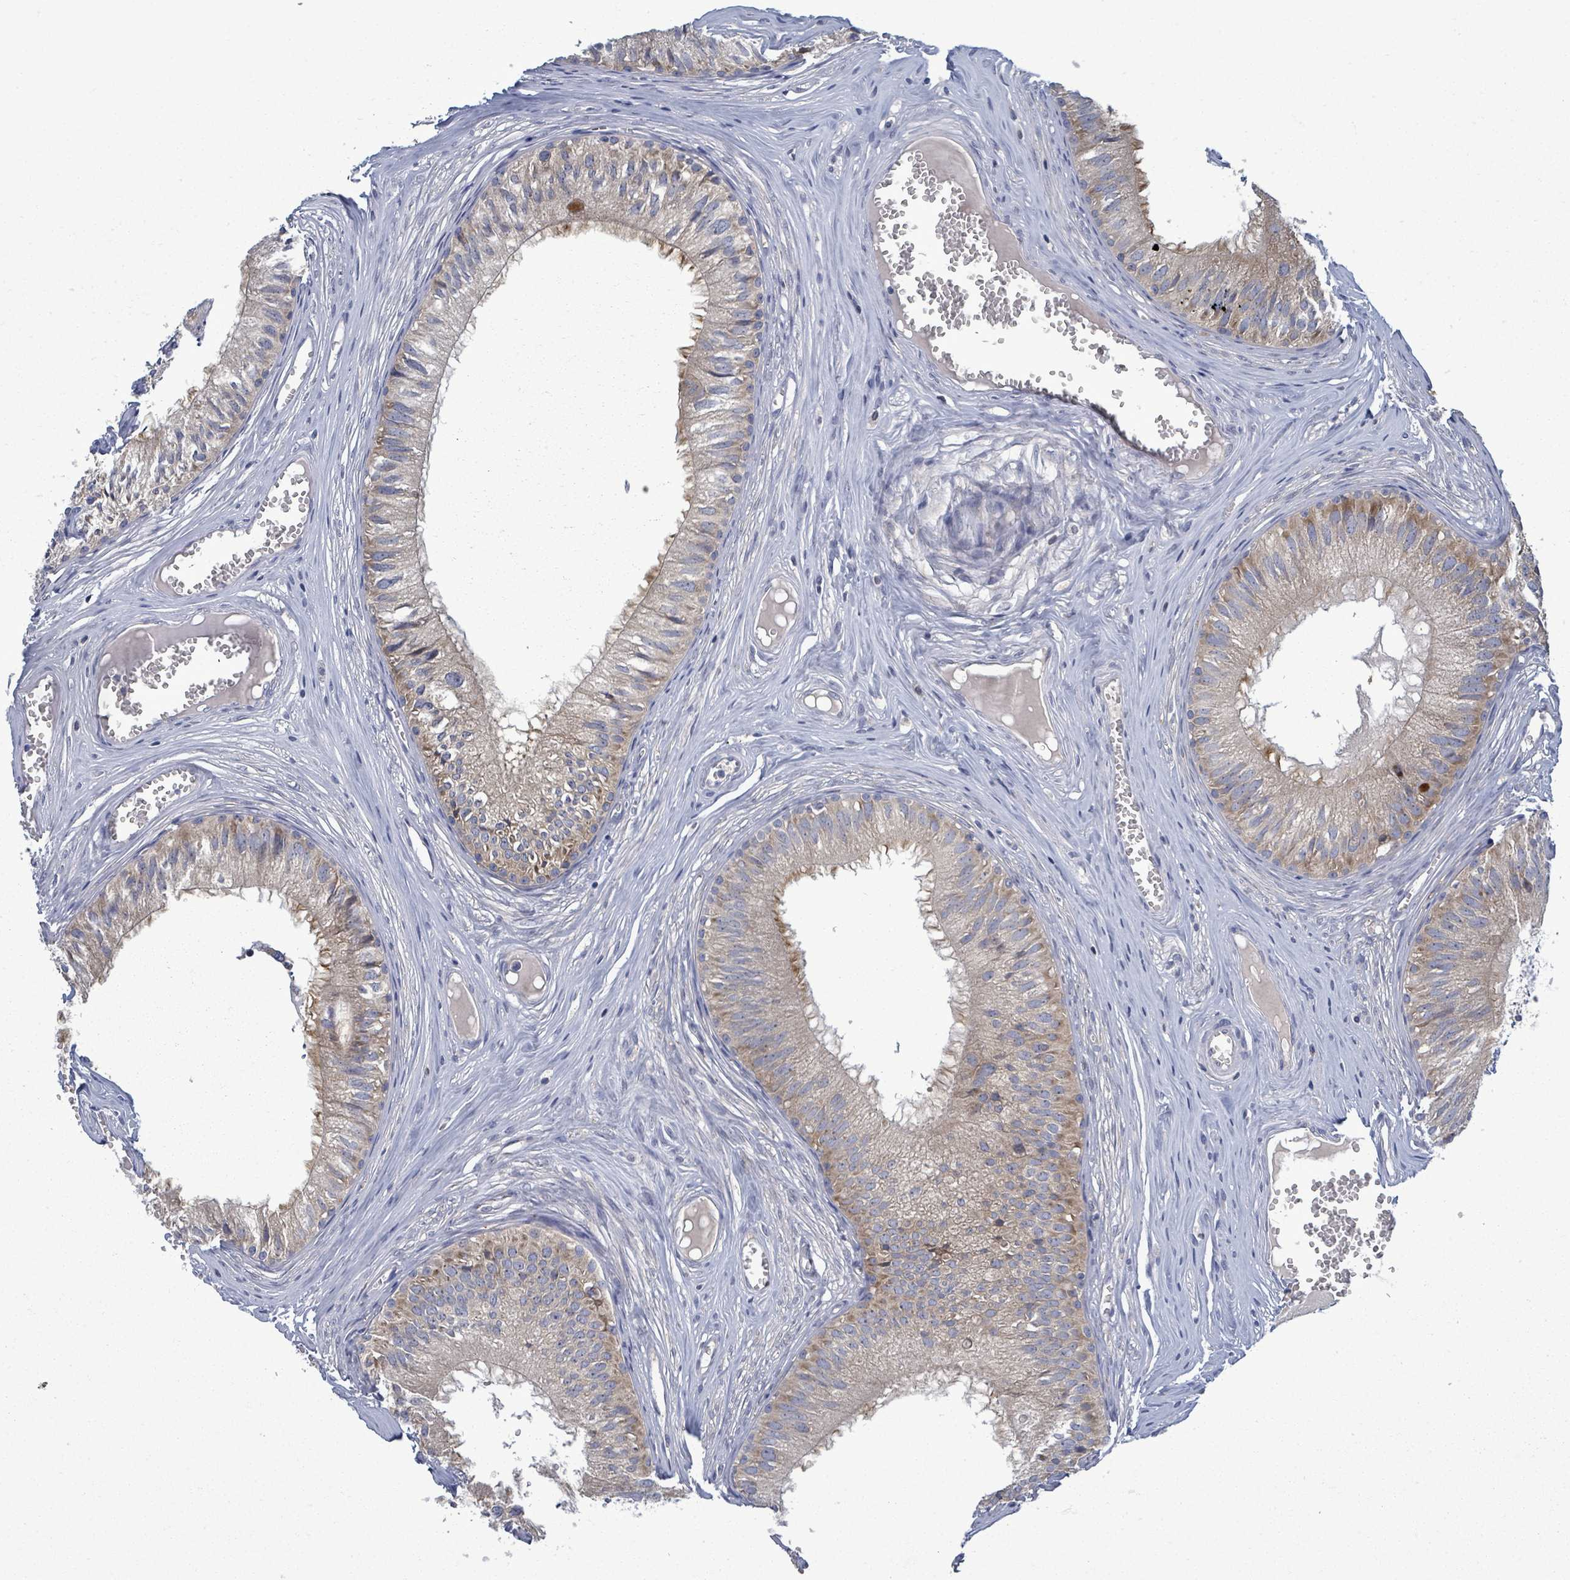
{"staining": {"intensity": "moderate", "quantity": "25%-75%", "location": "cytoplasmic/membranous"}, "tissue": "epididymis", "cell_type": "Glandular cells", "image_type": "normal", "snomed": [{"axis": "morphology", "description": "Normal tissue, NOS"}, {"axis": "topography", "description": "Epididymis"}], "caption": "Moderate cytoplasmic/membranous expression for a protein is seen in approximately 25%-75% of glandular cells of unremarkable epididymis using immunohistochemistry (IHC).", "gene": "ATP13A1", "patient": {"sex": "male", "age": 31}}